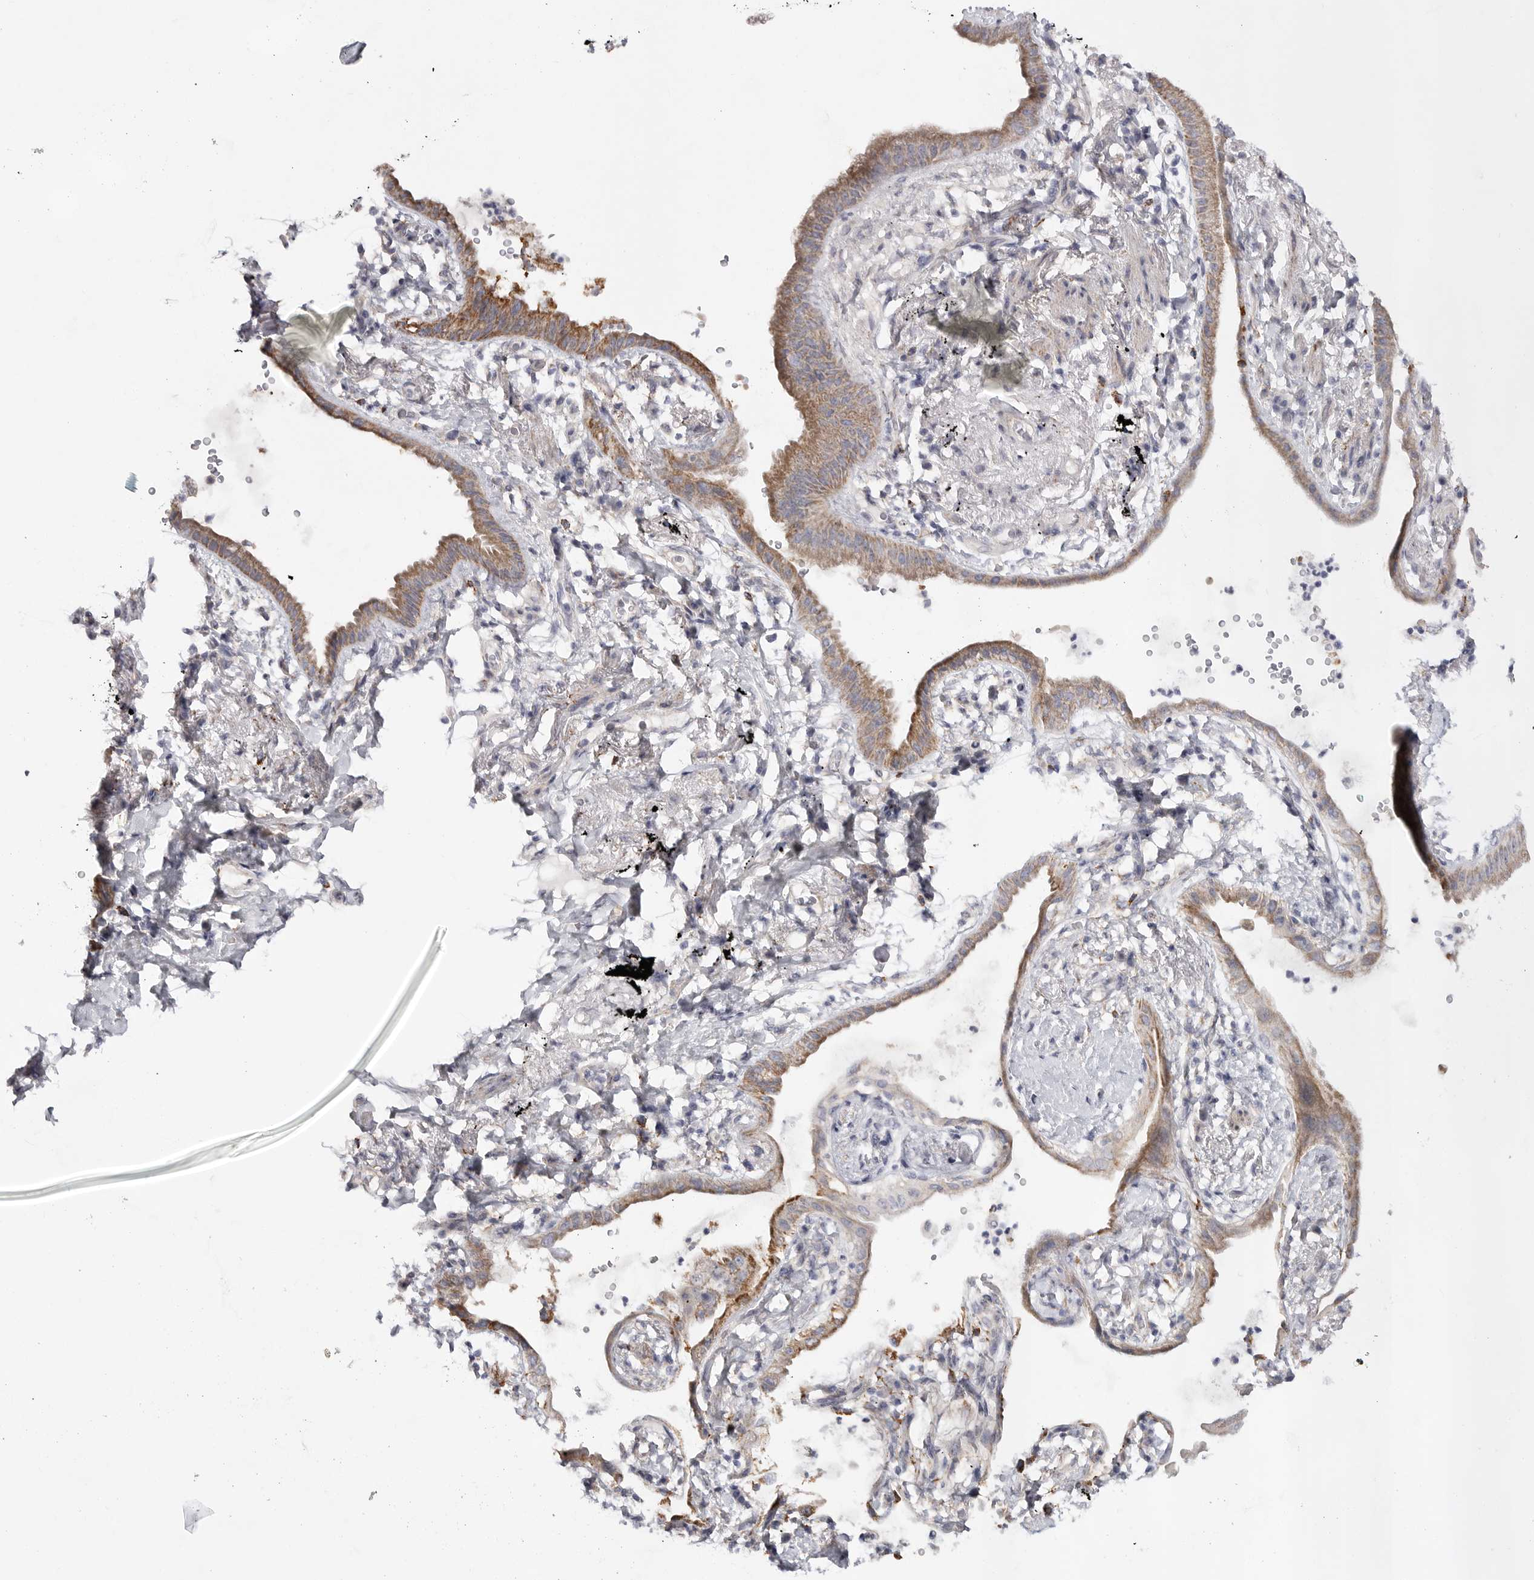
{"staining": {"intensity": "moderate", "quantity": ">75%", "location": "cytoplasmic/membranous"}, "tissue": "lung cancer", "cell_type": "Tumor cells", "image_type": "cancer", "snomed": [{"axis": "morphology", "description": "Adenocarcinoma, NOS"}, {"axis": "topography", "description": "Lung"}], "caption": "A brown stain shows moderate cytoplasmic/membranous staining of a protein in adenocarcinoma (lung) tumor cells.", "gene": "ELP3", "patient": {"sex": "female", "age": 70}}